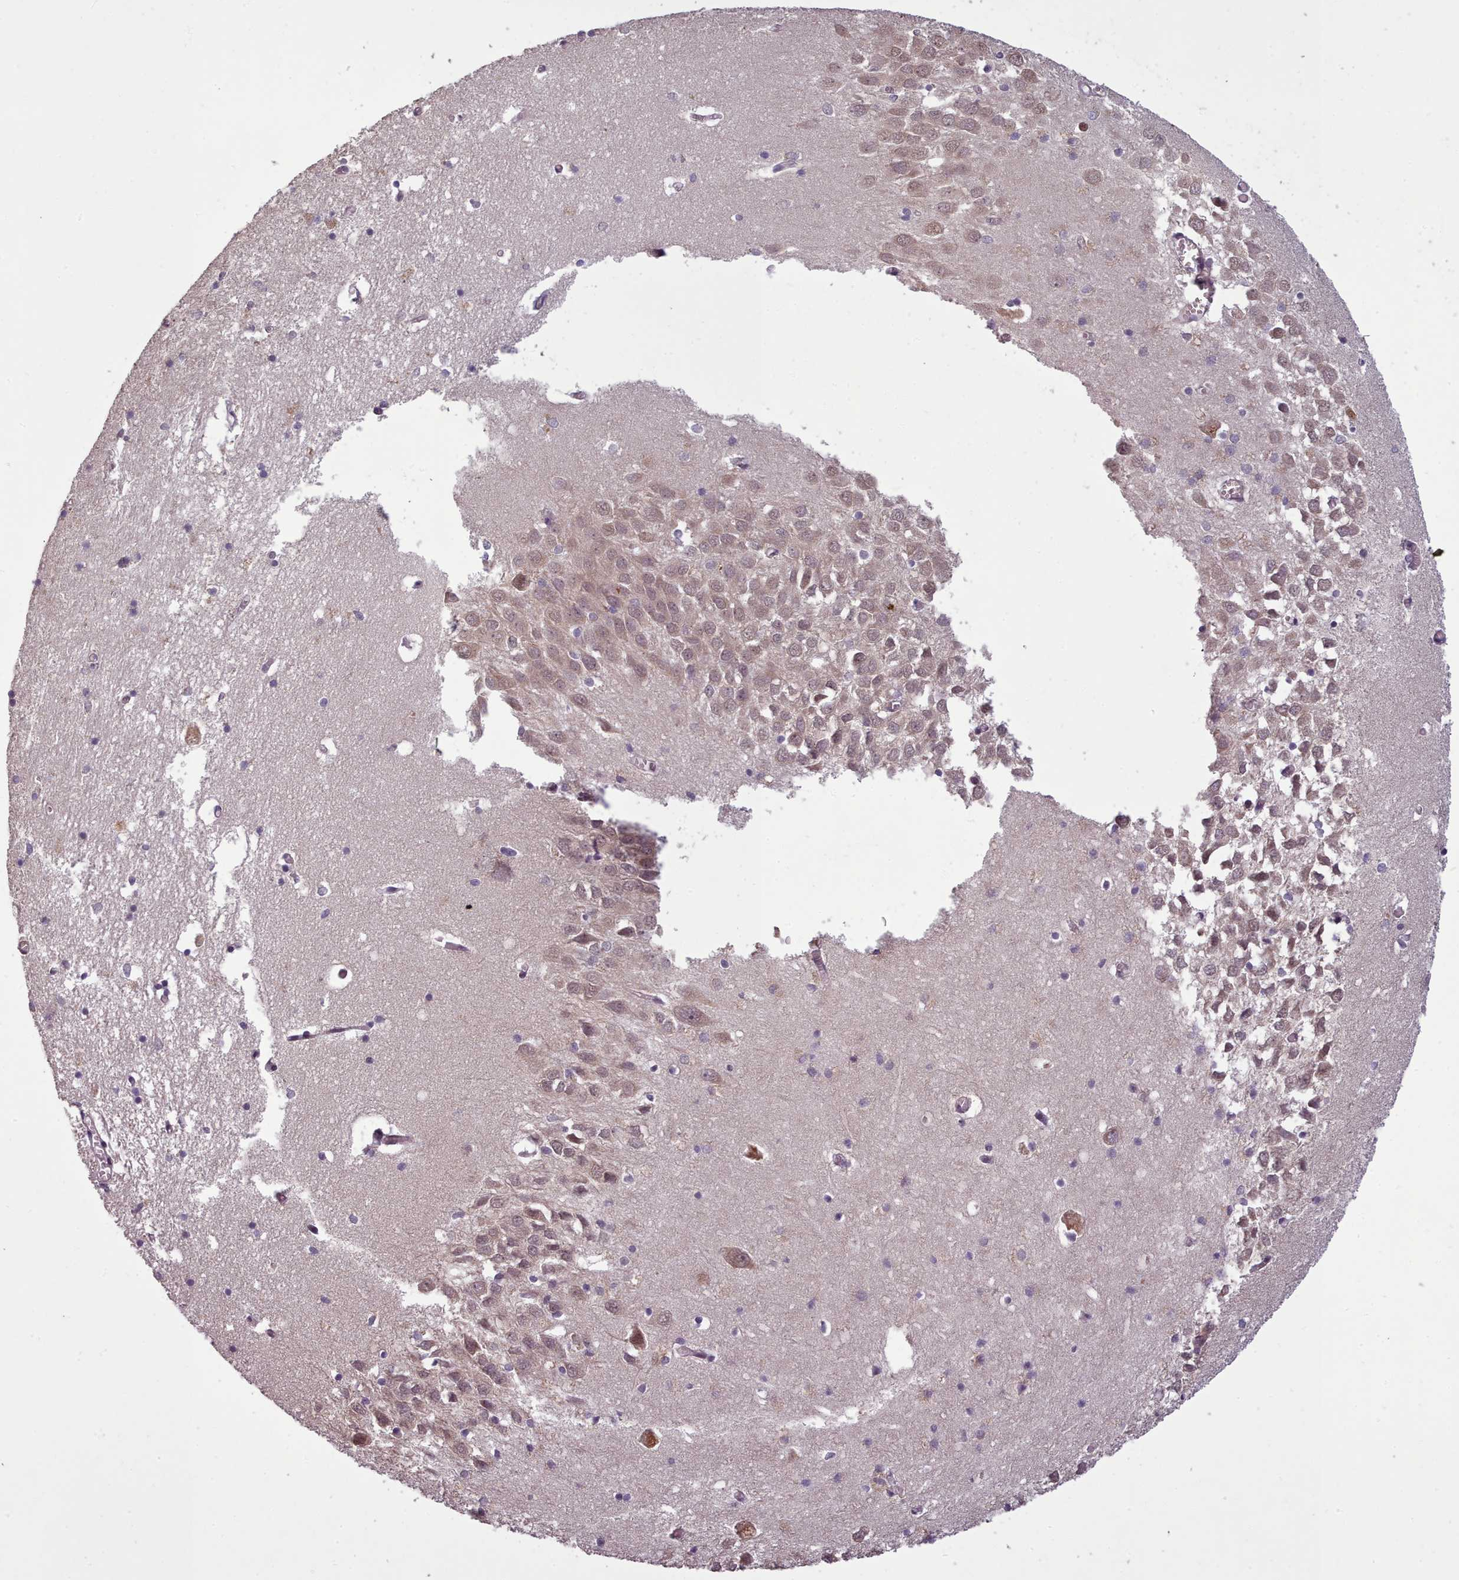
{"staining": {"intensity": "moderate", "quantity": "<25%", "location": "cytoplasmic/membranous"}, "tissue": "hippocampus", "cell_type": "Glial cells", "image_type": "normal", "snomed": [{"axis": "morphology", "description": "Normal tissue, NOS"}, {"axis": "topography", "description": "Hippocampus"}], "caption": "Immunohistochemistry micrograph of benign hippocampus stained for a protein (brown), which exhibits low levels of moderate cytoplasmic/membranous staining in approximately <25% of glial cells.", "gene": "CDC6", "patient": {"sex": "male", "age": 70}}